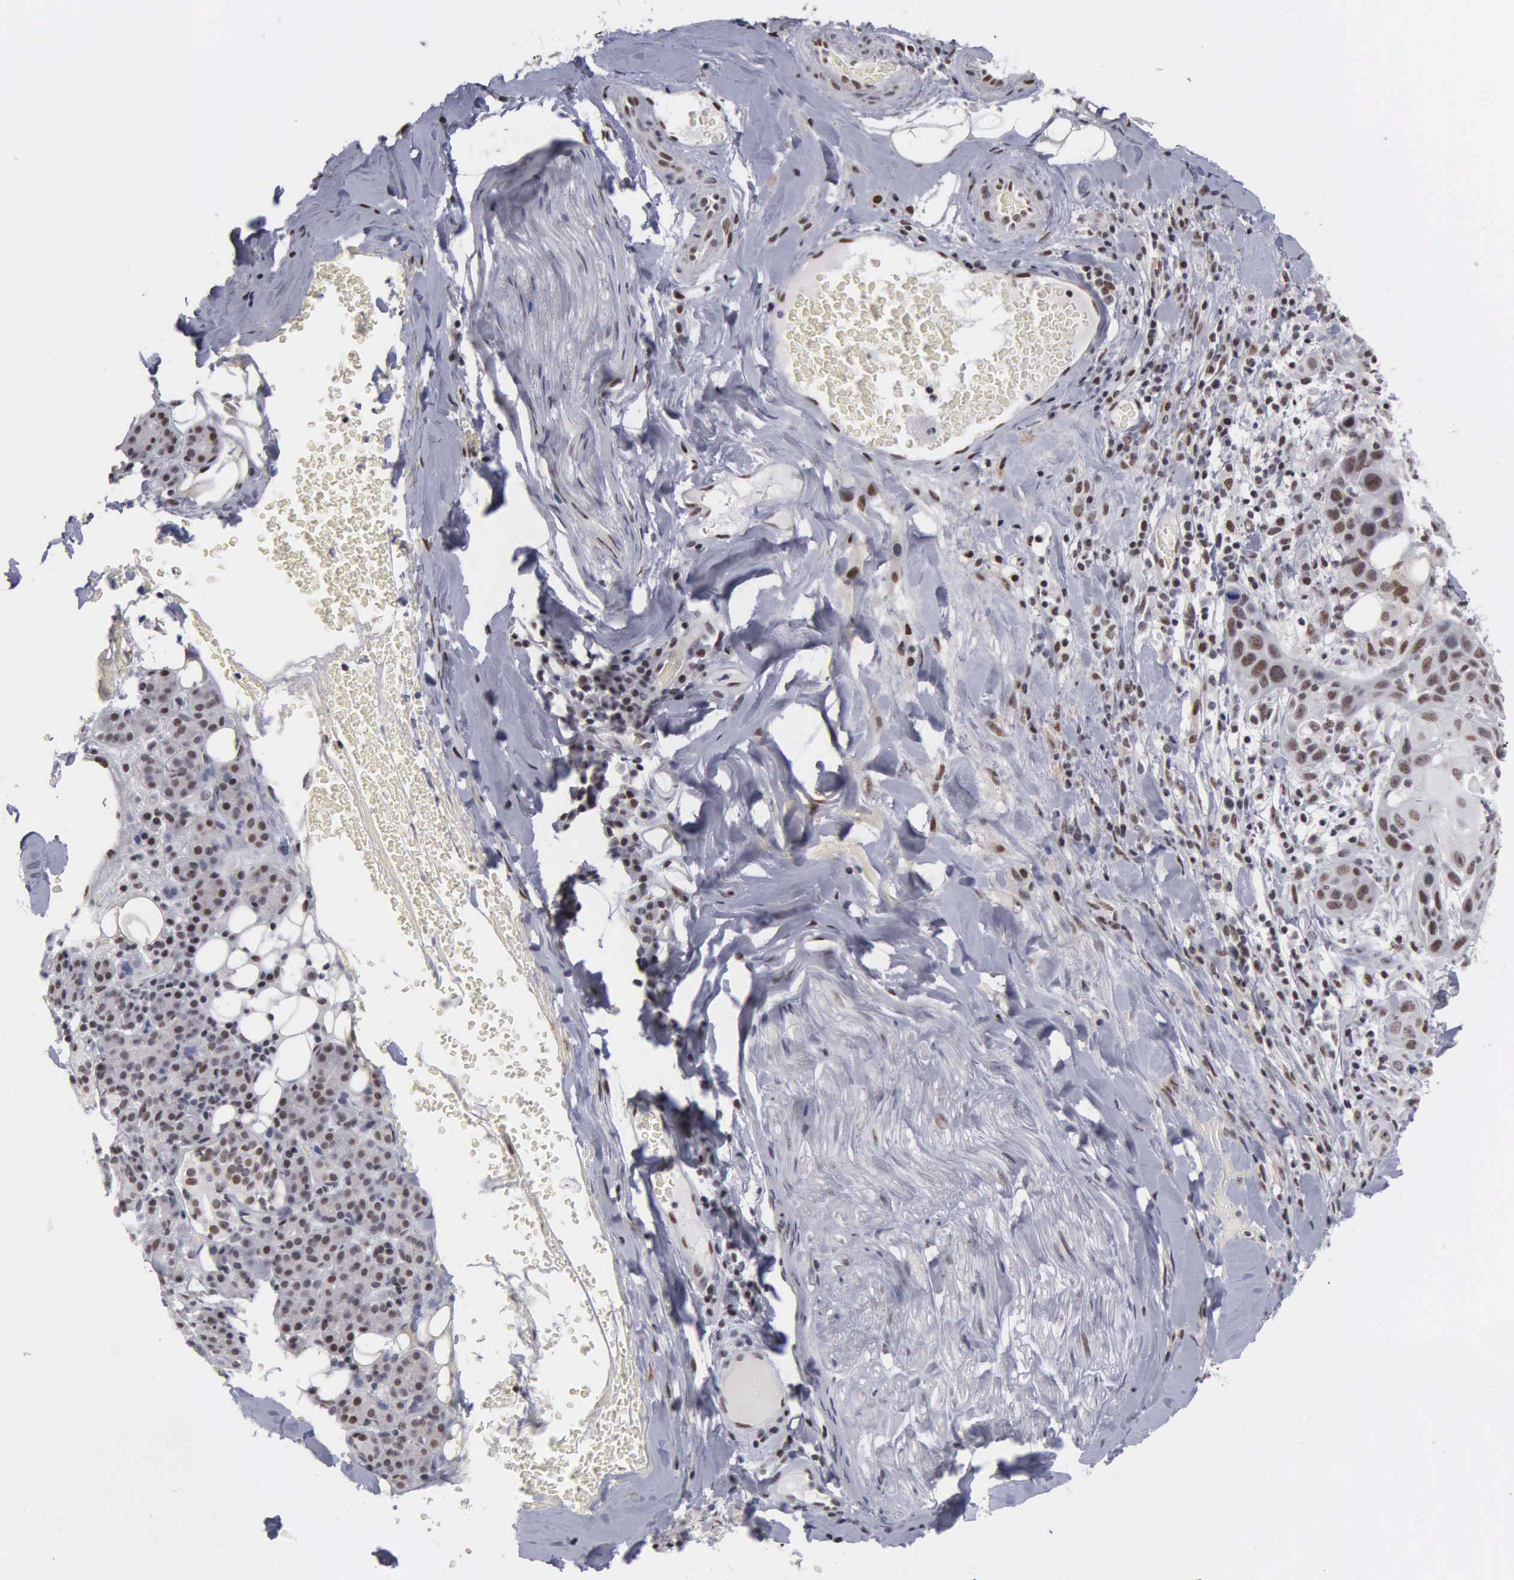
{"staining": {"intensity": "moderate", "quantity": ">75%", "location": "nuclear"}, "tissue": "skin cancer", "cell_type": "Tumor cells", "image_type": "cancer", "snomed": [{"axis": "morphology", "description": "Squamous cell carcinoma, NOS"}, {"axis": "topography", "description": "Skin"}], "caption": "IHC image of neoplastic tissue: squamous cell carcinoma (skin) stained using immunohistochemistry (IHC) exhibits medium levels of moderate protein expression localized specifically in the nuclear of tumor cells, appearing as a nuclear brown color.", "gene": "KIAA0586", "patient": {"sex": "male", "age": 84}}